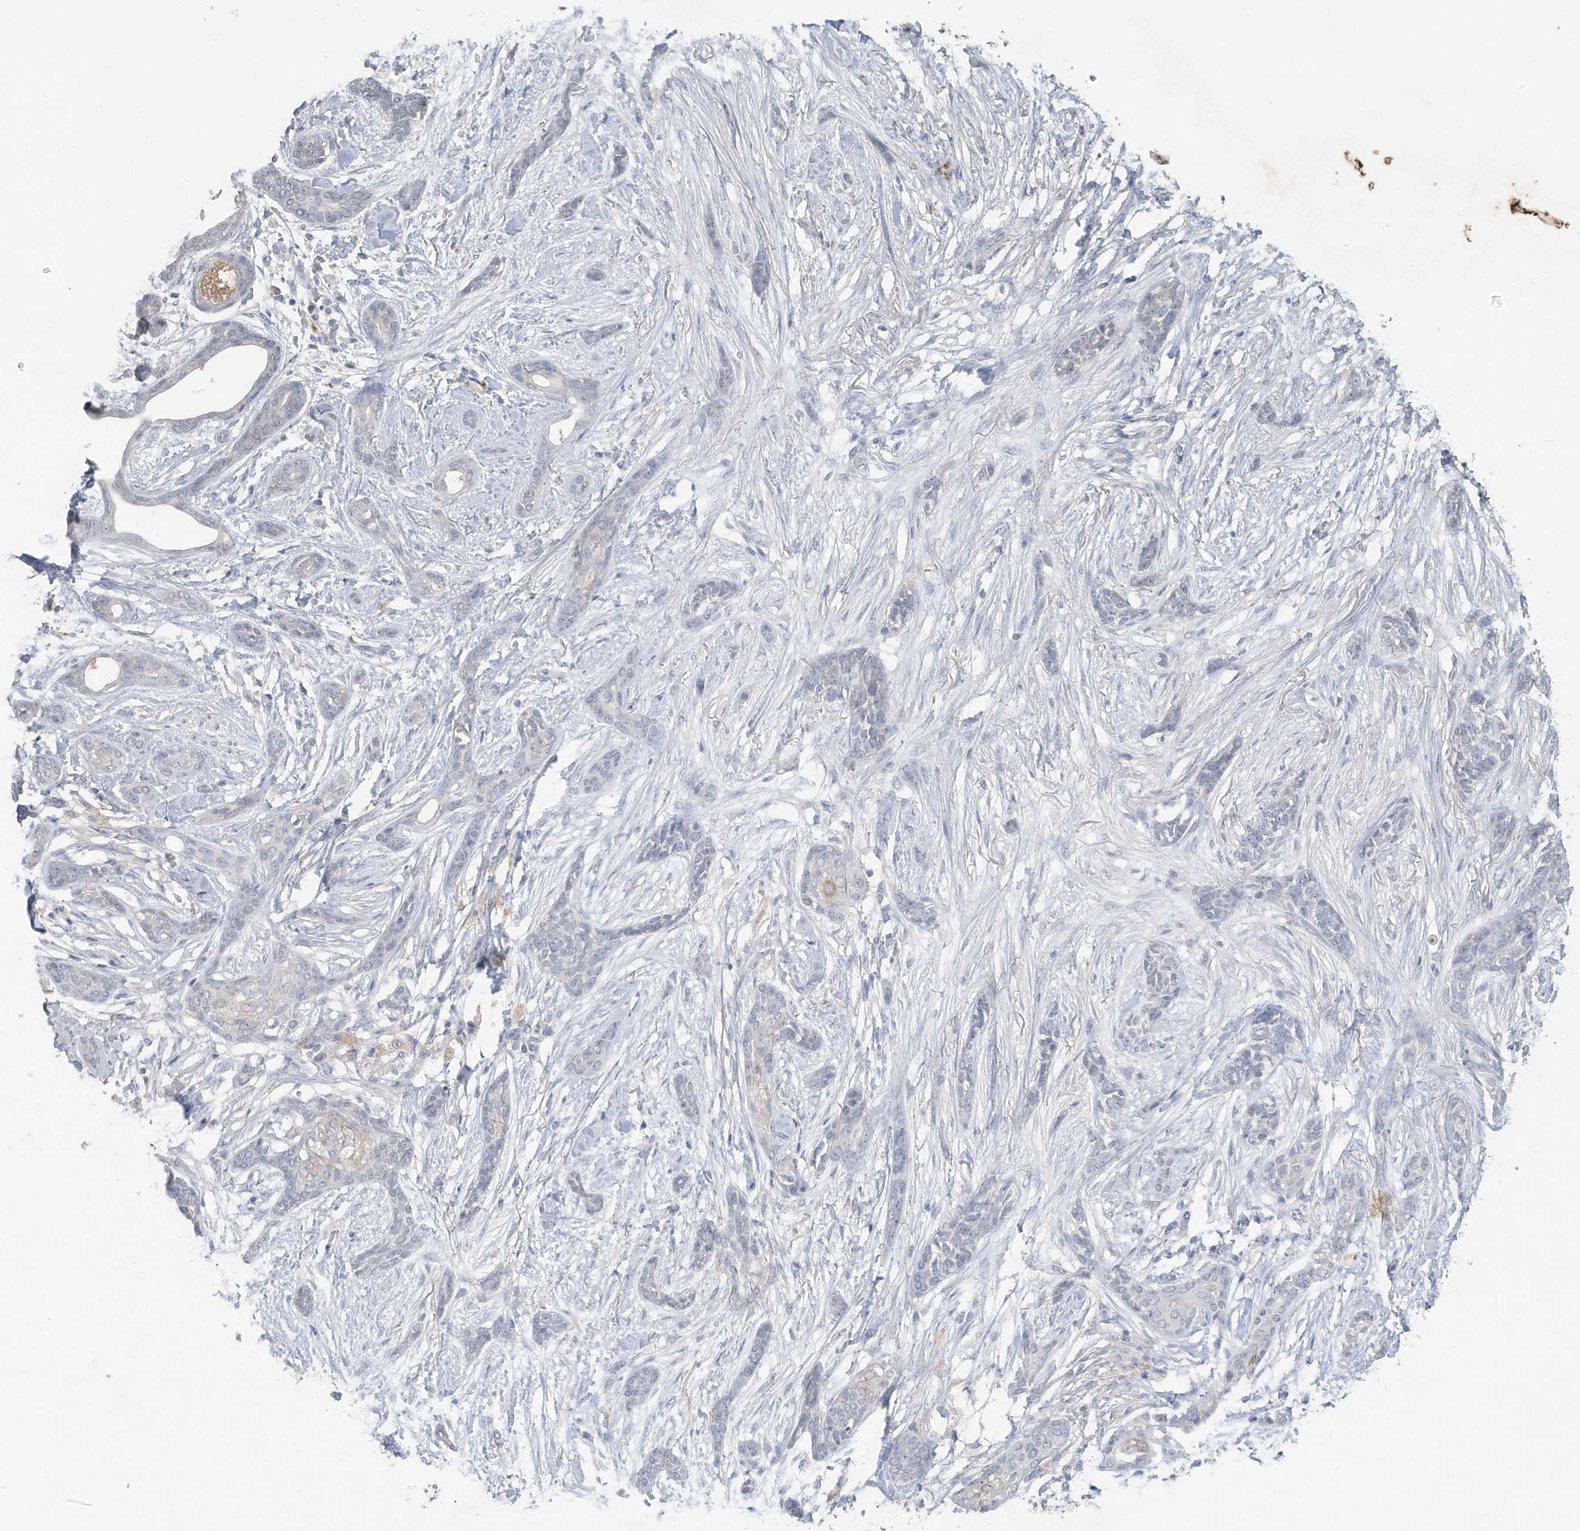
{"staining": {"intensity": "negative", "quantity": "none", "location": "none"}, "tissue": "skin cancer", "cell_type": "Tumor cells", "image_type": "cancer", "snomed": [{"axis": "morphology", "description": "Basal cell carcinoma"}, {"axis": "morphology", "description": "Adnexal tumor, benign"}, {"axis": "topography", "description": "Skin"}], "caption": "DAB (3,3'-diaminobenzidine) immunohistochemical staining of human skin cancer exhibits no significant expression in tumor cells.", "gene": "C1RL", "patient": {"sex": "female", "age": 42}}